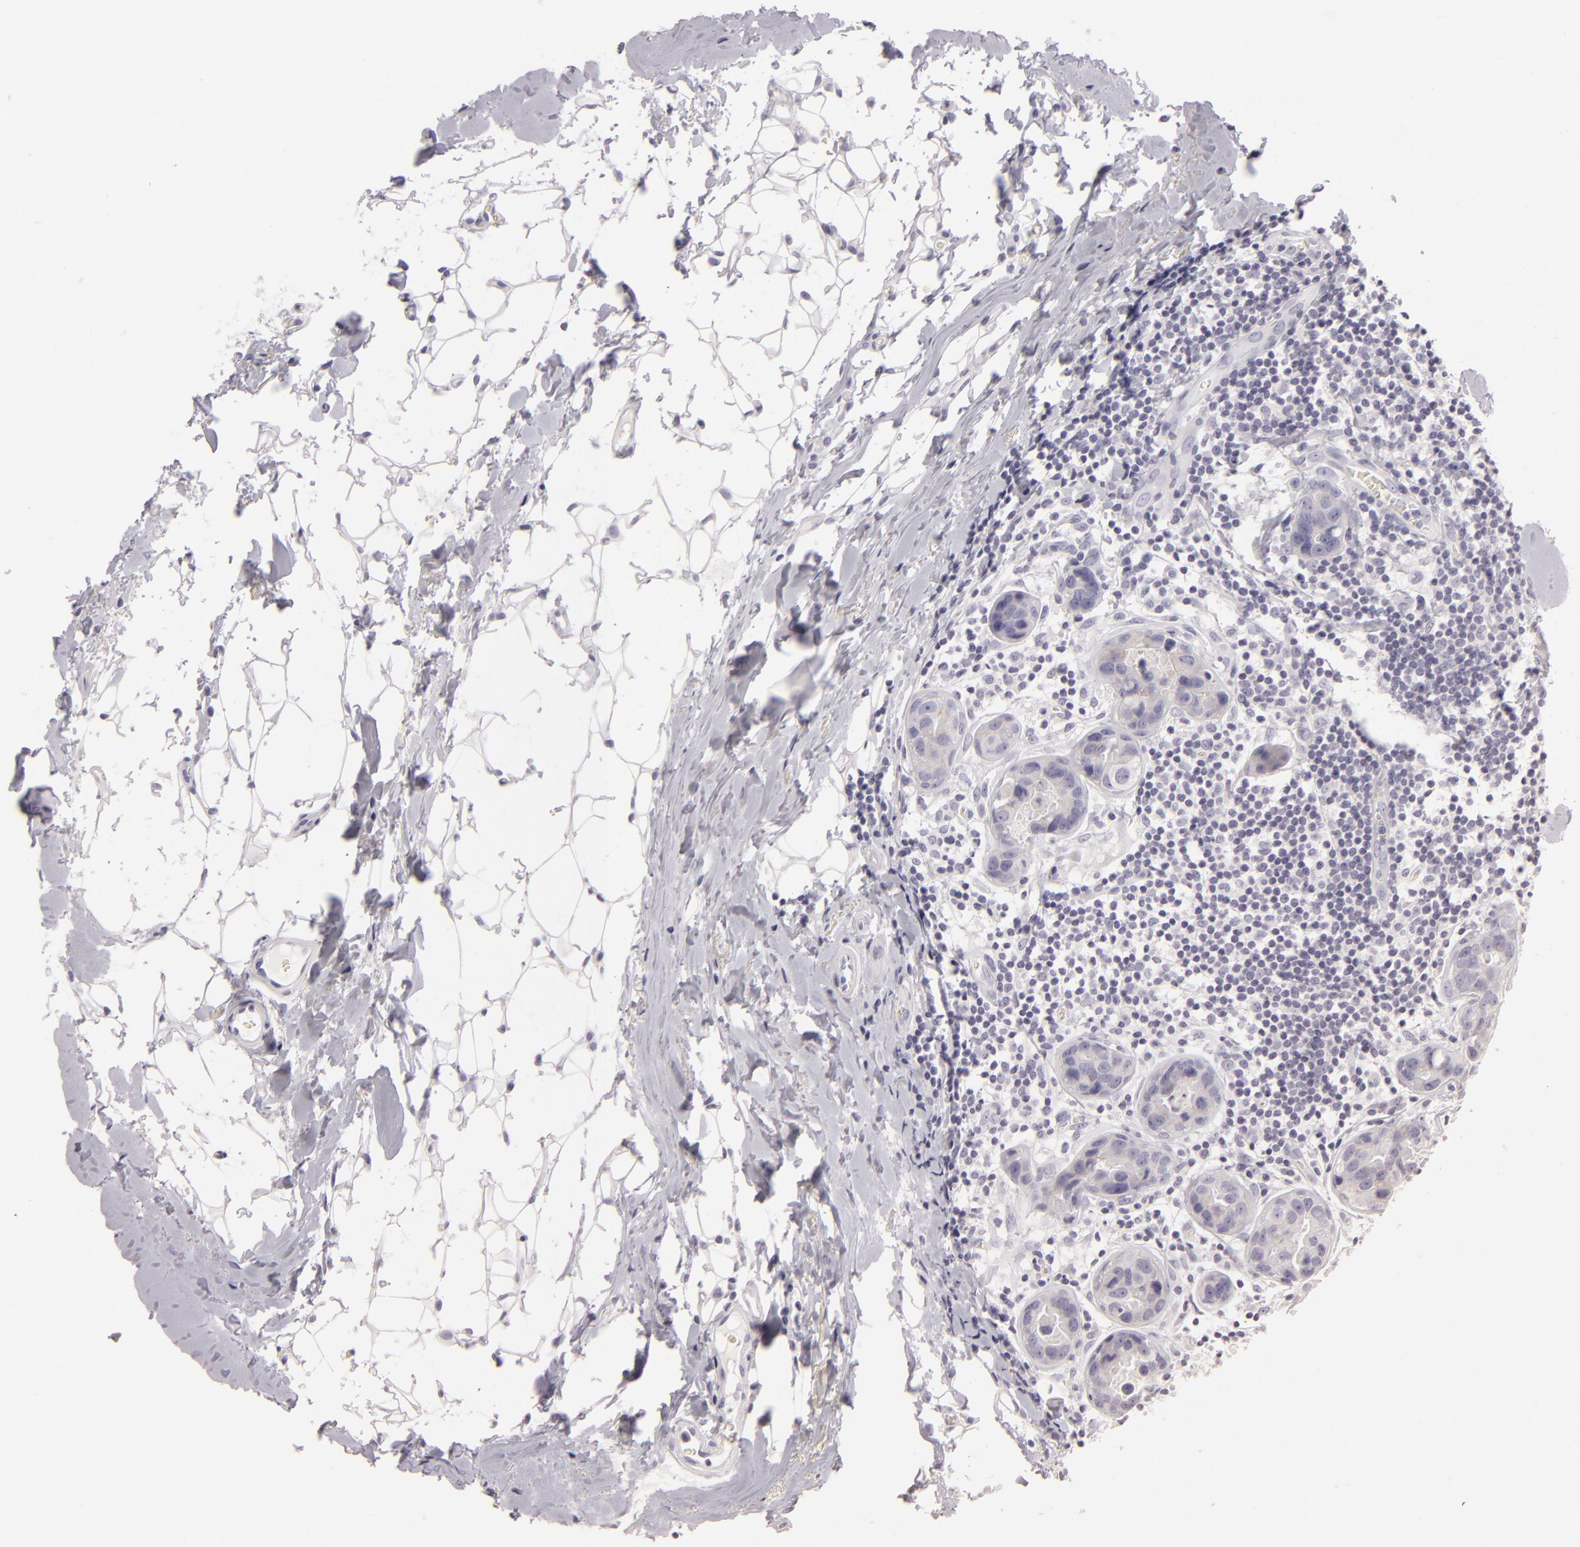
{"staining": {"intensity": "negative", "quantity": "none", "location": "none"}, "tissue": "breast cancer", "cell_type": "Tumor cells", "image_type": "cancer", "snomed": [{"axis": "morphology", "description": "Duct carcinoma"}, {"axis": "topography", "description": "Breast"}], "caption": "Intraductal carcinoma (breast) stained for a protein using IHC demonstrates no staining tumor cells.", "gene": "DLG4", "patient": {"sex": "female", "age": 24}}